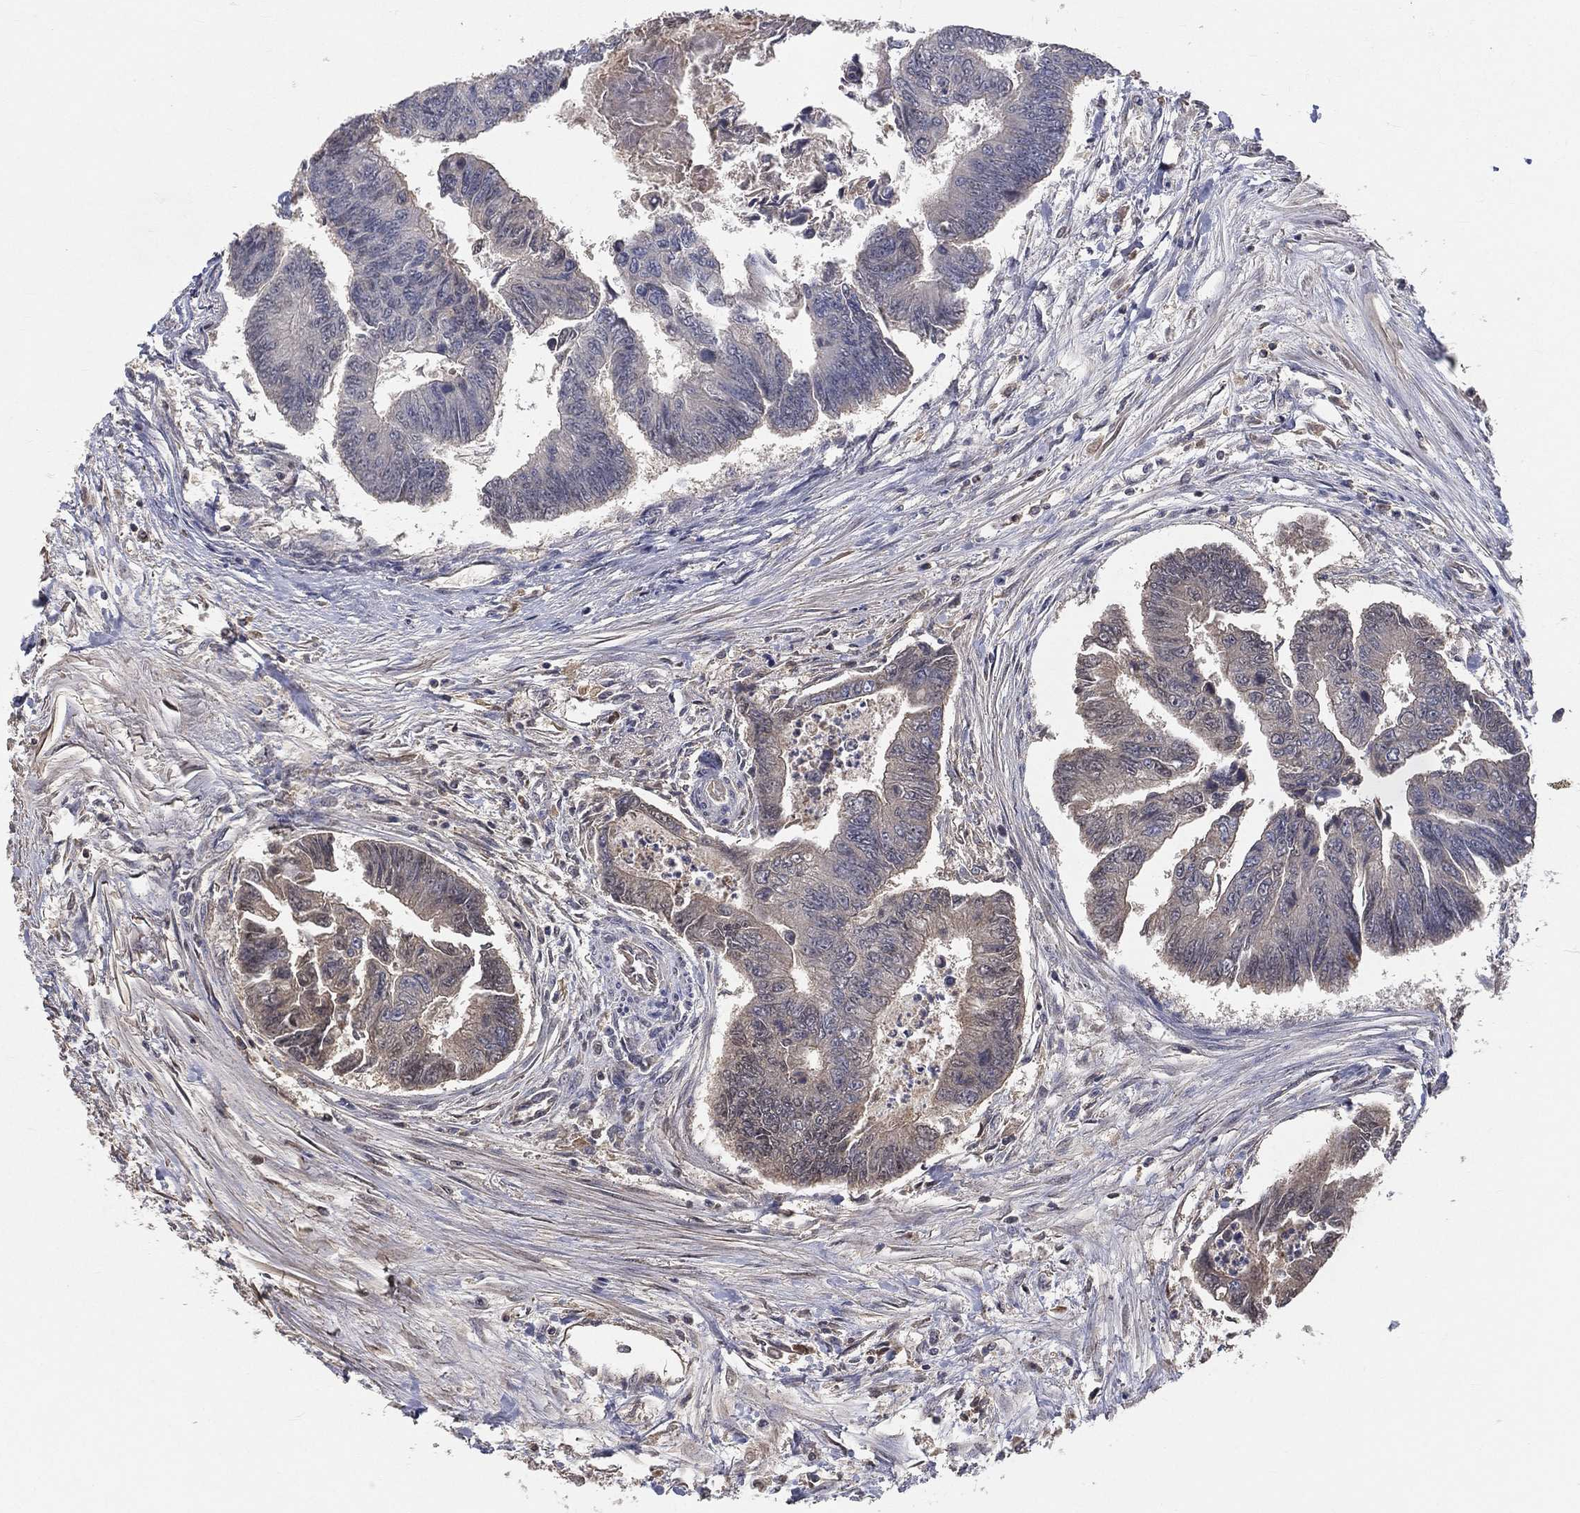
{"staining": {"intensity": "negative", "quantity": "none", "location": "none"}, "tissue": "colorectal cancer", "cell_type": "Tumor cells", "image_type": "cancer", "snomed": [{"axis": "morphology", "description": "Adenocarcinoma, NOS"}, {"axis": "topography", "description": "Colon"}], "caption": "DAB immunohistochemical staining of colorectal cancer (adenocarcinoma) reveals no significant positivity in tumor cells.", "gene": "SNAP25", "patient": {"sex": "female", "age": 65}}